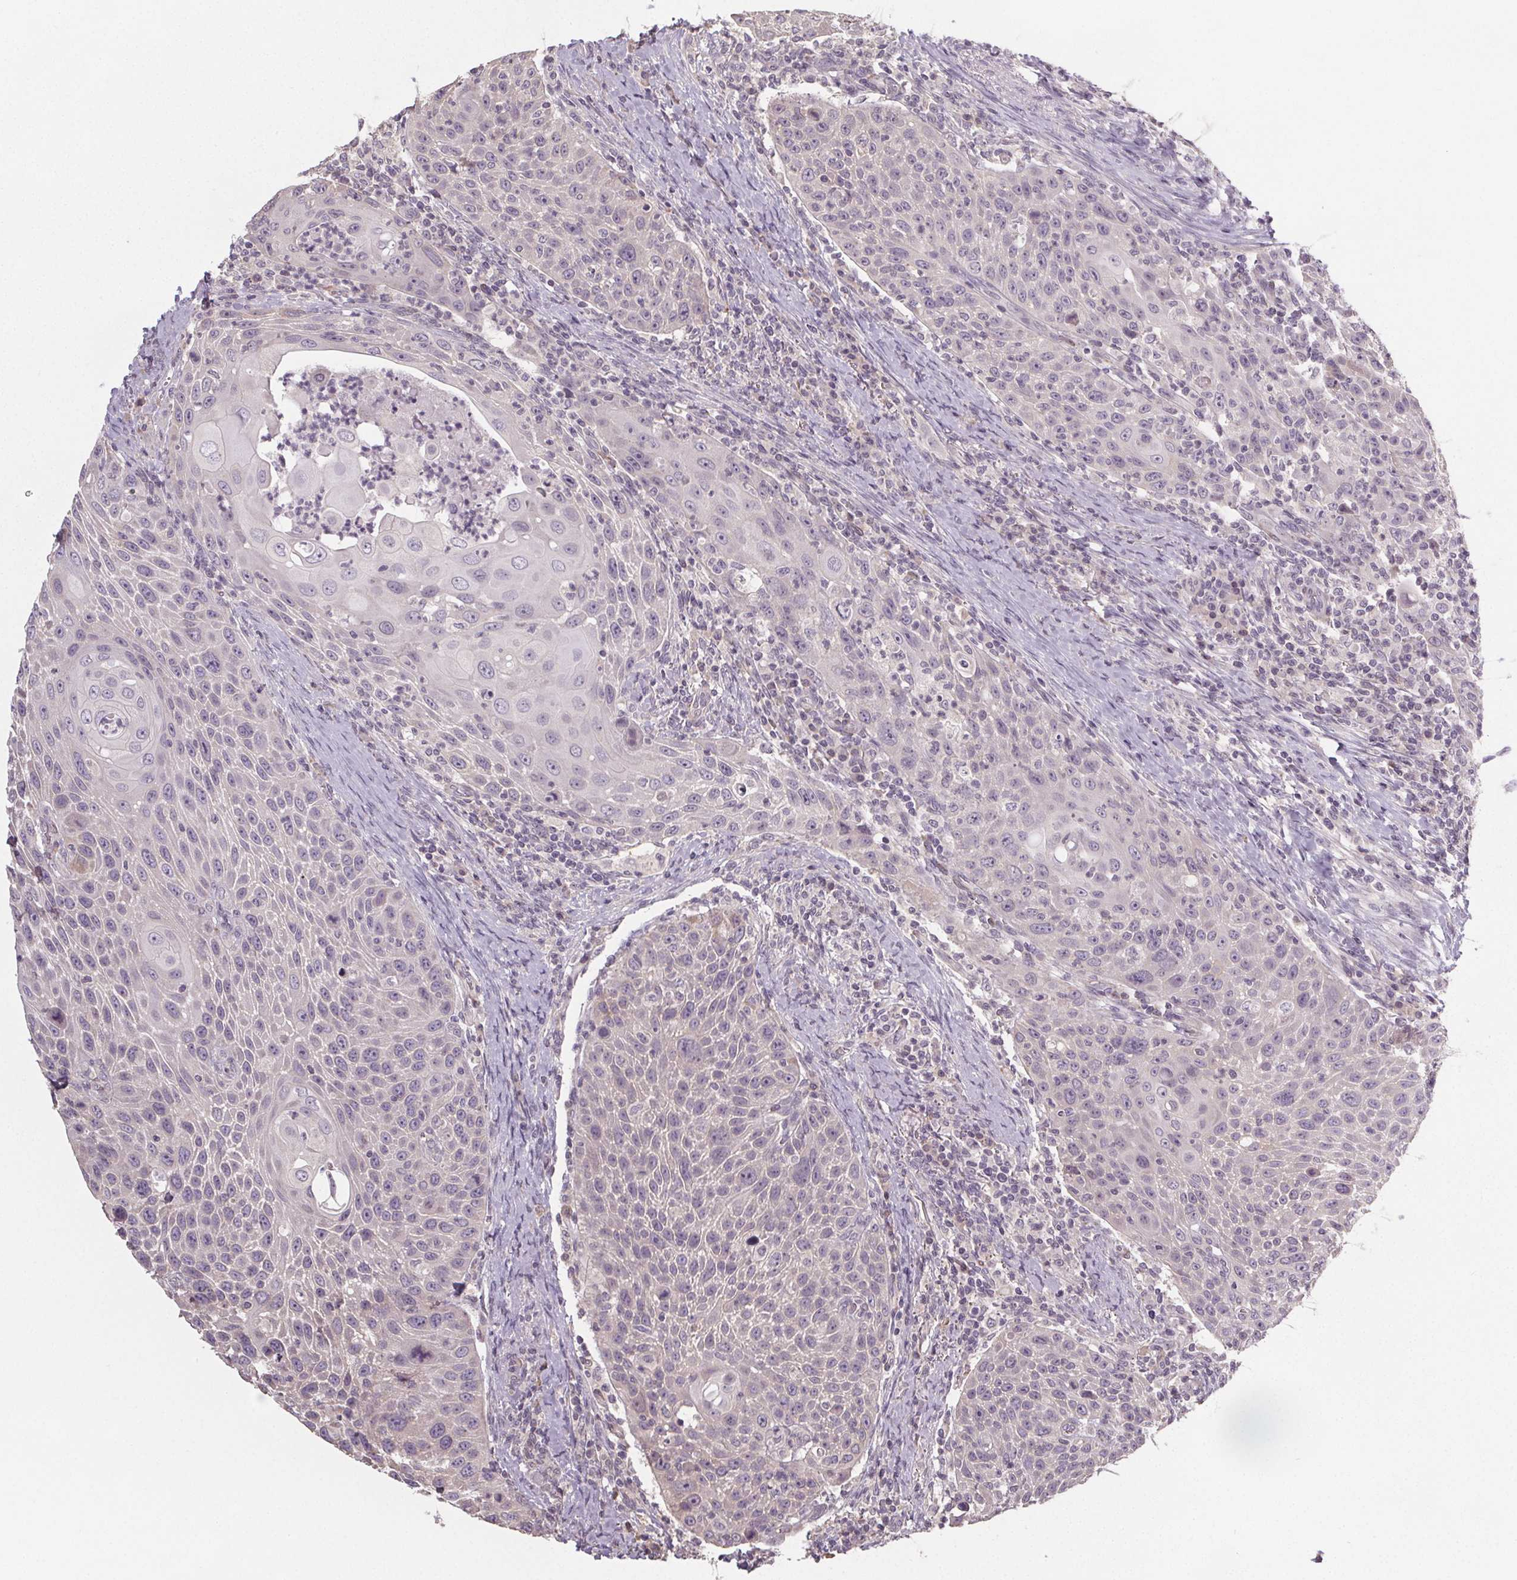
{"staining": {"intensity": "negative", "quantity": "none", "location": "none"}, "tissue": "head and neck cancer", "cell_type": "Tumor cells", "image_type": "cancer", "snomed": [{"axis": "morphology", "description": "Squamous cell carcinoma, NOS"}, {"axis": "topography", "description": "Head-Neck"}], "caption": "A photomicrograph of head and neck cancer (squamous cell carcinoma) stained for a protein shows no brown staining in tumor cells. The staining is performed using DAB brown chromogen with nuclei counter-stained in using hematoxylin.", "gene": "SLC26A2", "patient": {"sex": "male", "age": 69}}